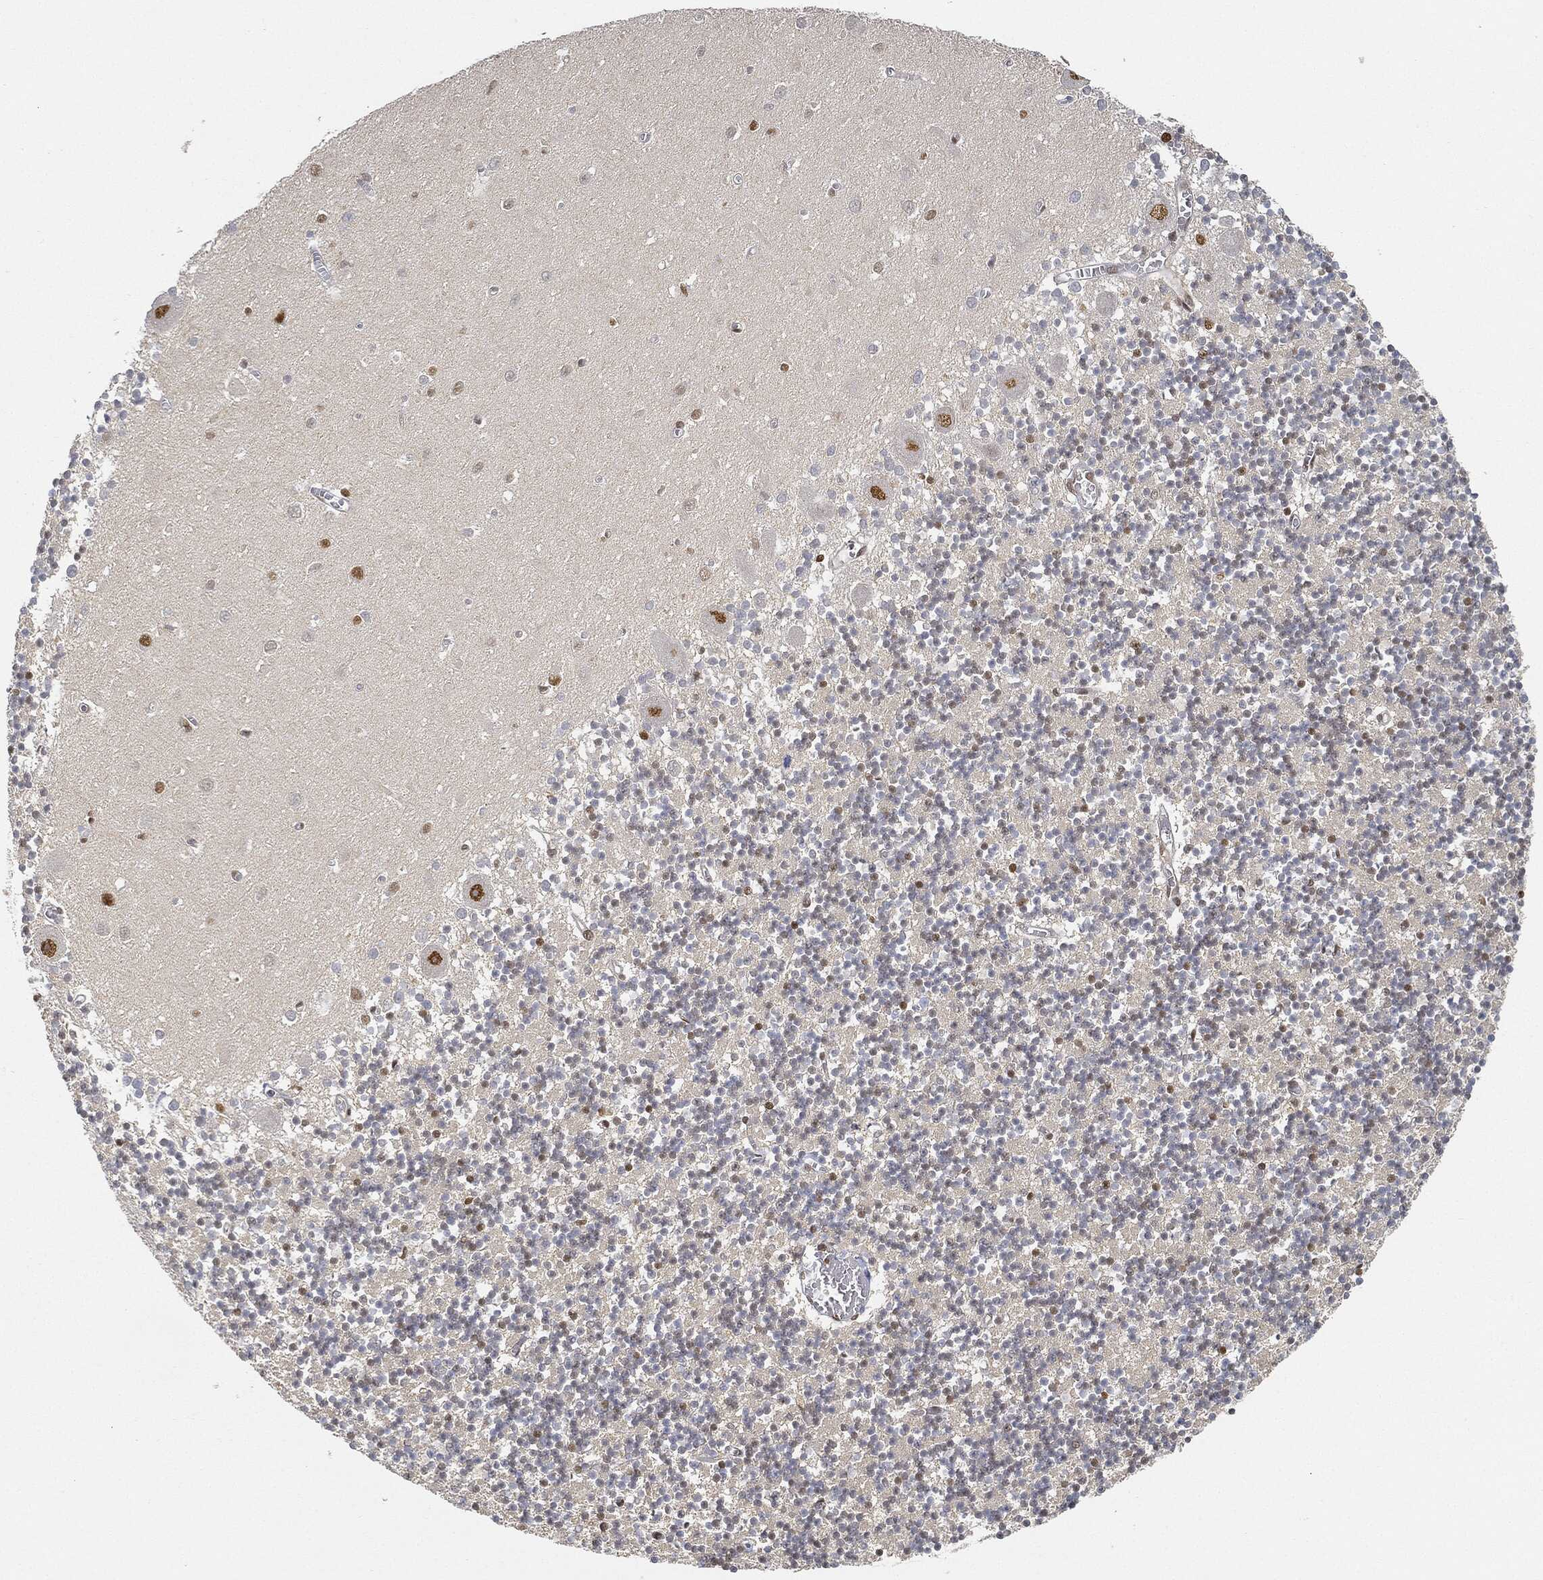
{"staining": {"intensity": "moderate", "quantity": "<25%", "location": "nuclear"}, "tissue": "cerebellum", "cell_type": "Cells in granular layer", "image_type": "normal", "snomed": [{"axis": "morphology", "description": "Normal tissue, NOS"}, {"axis": "topography", "description": "Cerebellum"}], "caption": "Protein analysis of normal cerebellum reveals moderate nuclear expression in approximately <25% of cells in granular layer.", "gene": "CIB1", "patient": {"sex": "female", "age": 64}}